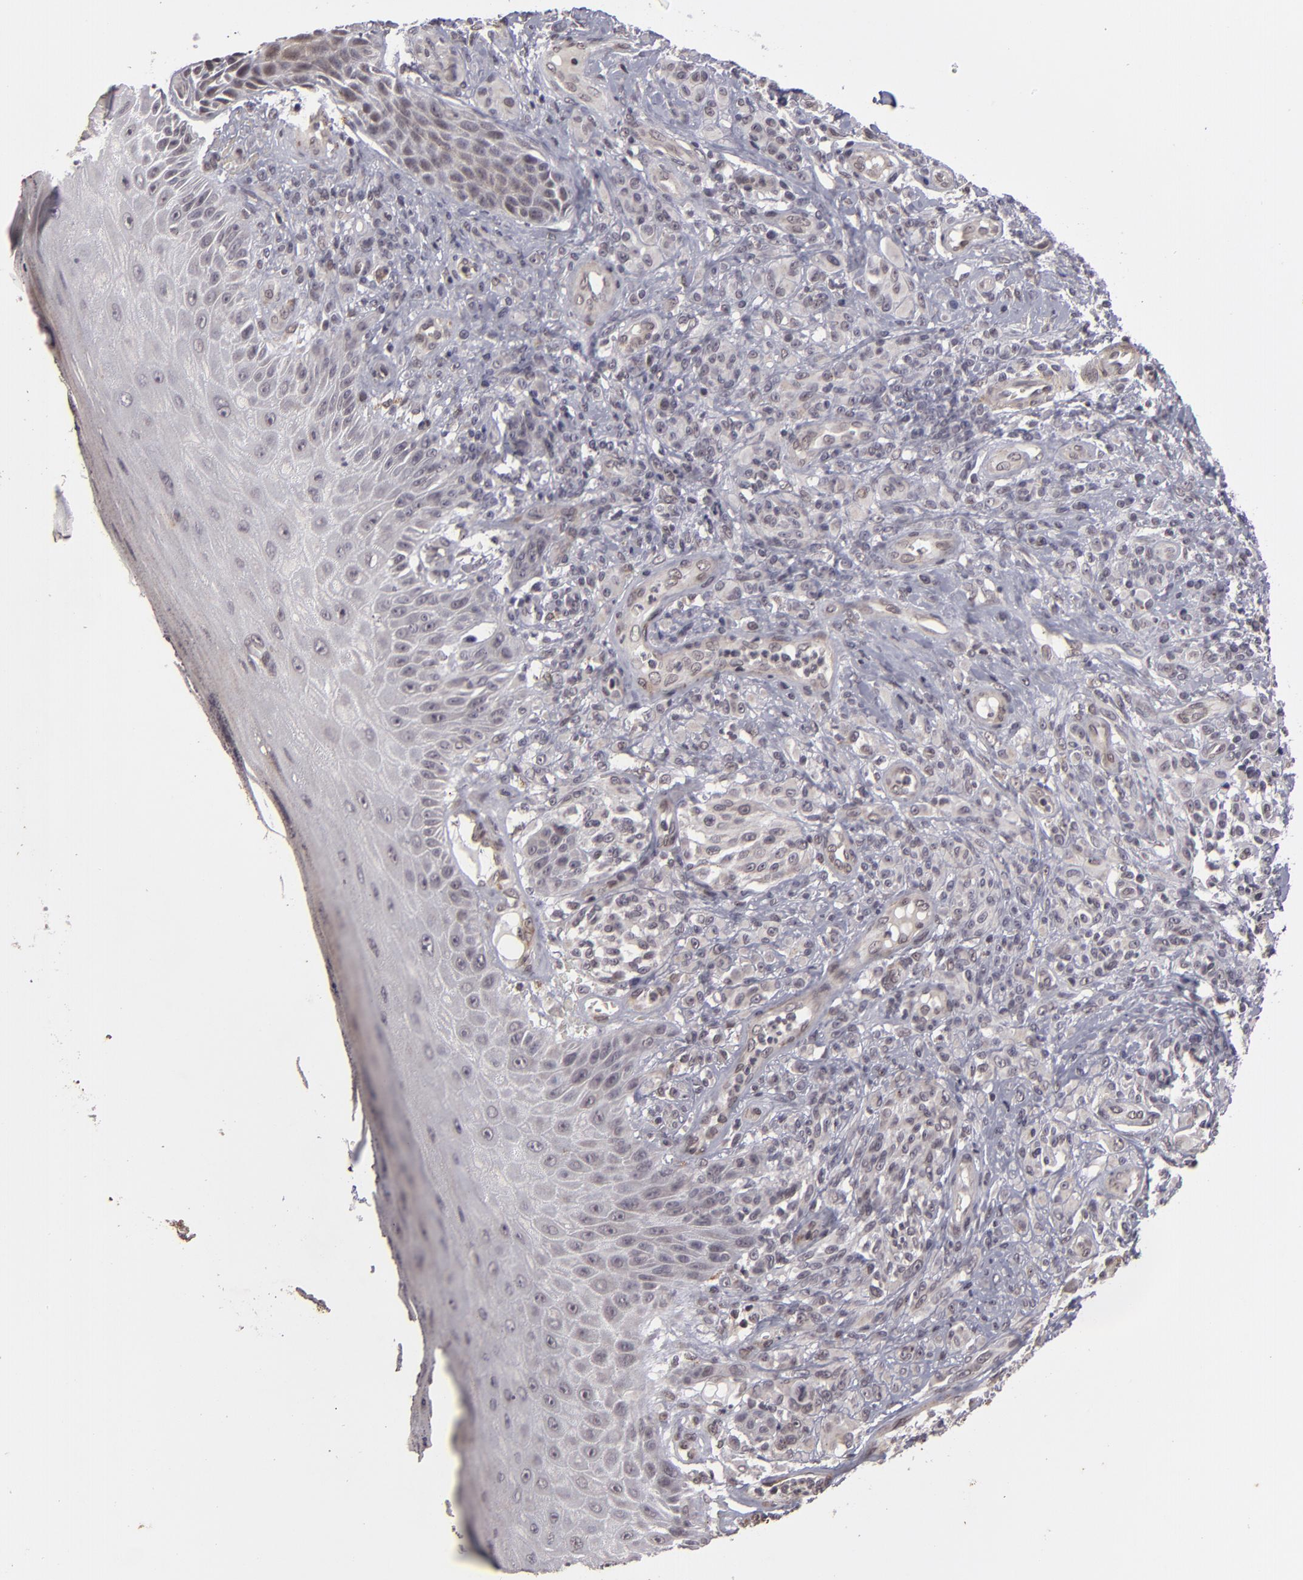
{"staining": {"intensity": "negative", "quantity": "none", "location": "none"}, "tissue": "melanoma", "cell_type": "Tumor cells", "image_type": "cancer", "snomed": [{"axis": "morphology", "description": "Malignant melanoma, NOS"}, {"axis": "topography", "description": "Skin"}], "caption": "Tumor cells show no significant positivity in malignant melanoma.", "gene": "DFFA", "patient": {"sex": "male", "age": 57}}